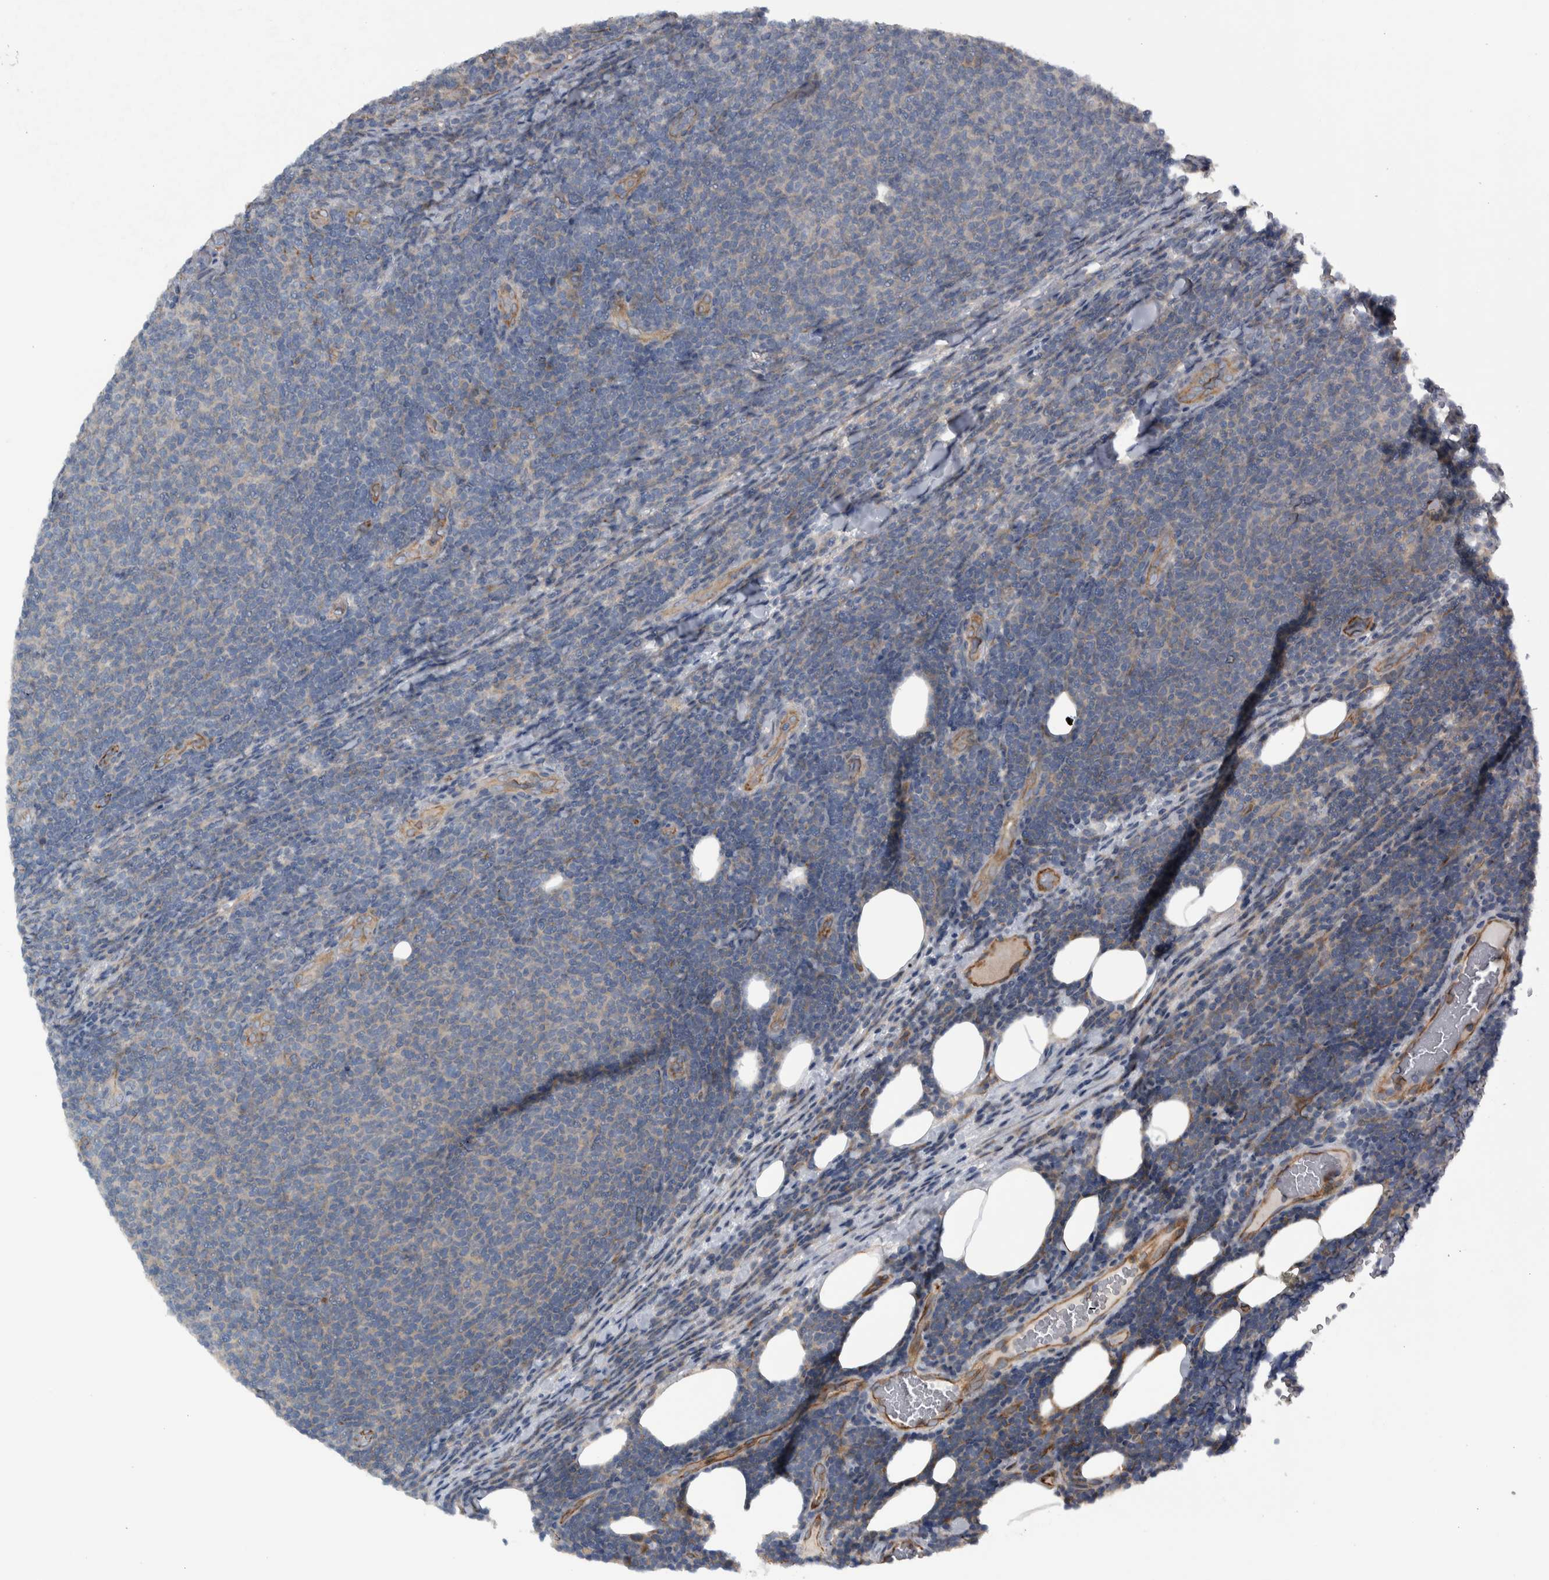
{"staining": {"intensity": "negative", "quantity": "none", "location": "none"}, "tissue": "lymphoma", "cell_type": "Tumor cells", "image_type": "cancer", "snomed": [{"axis": "morphology", "description": "Malignant lymphoma, non-Hodgkin's type, Low grade"}, {"axis": "topography", "description": "Lymph node"}], "caption": "A high-resolution photomicrograph shows IHC staining of lymphoma, which demonstrates no significant expression in tumor cells.", "gene": "NT5C2", "patient": {"sex": "male", "age": 66}}